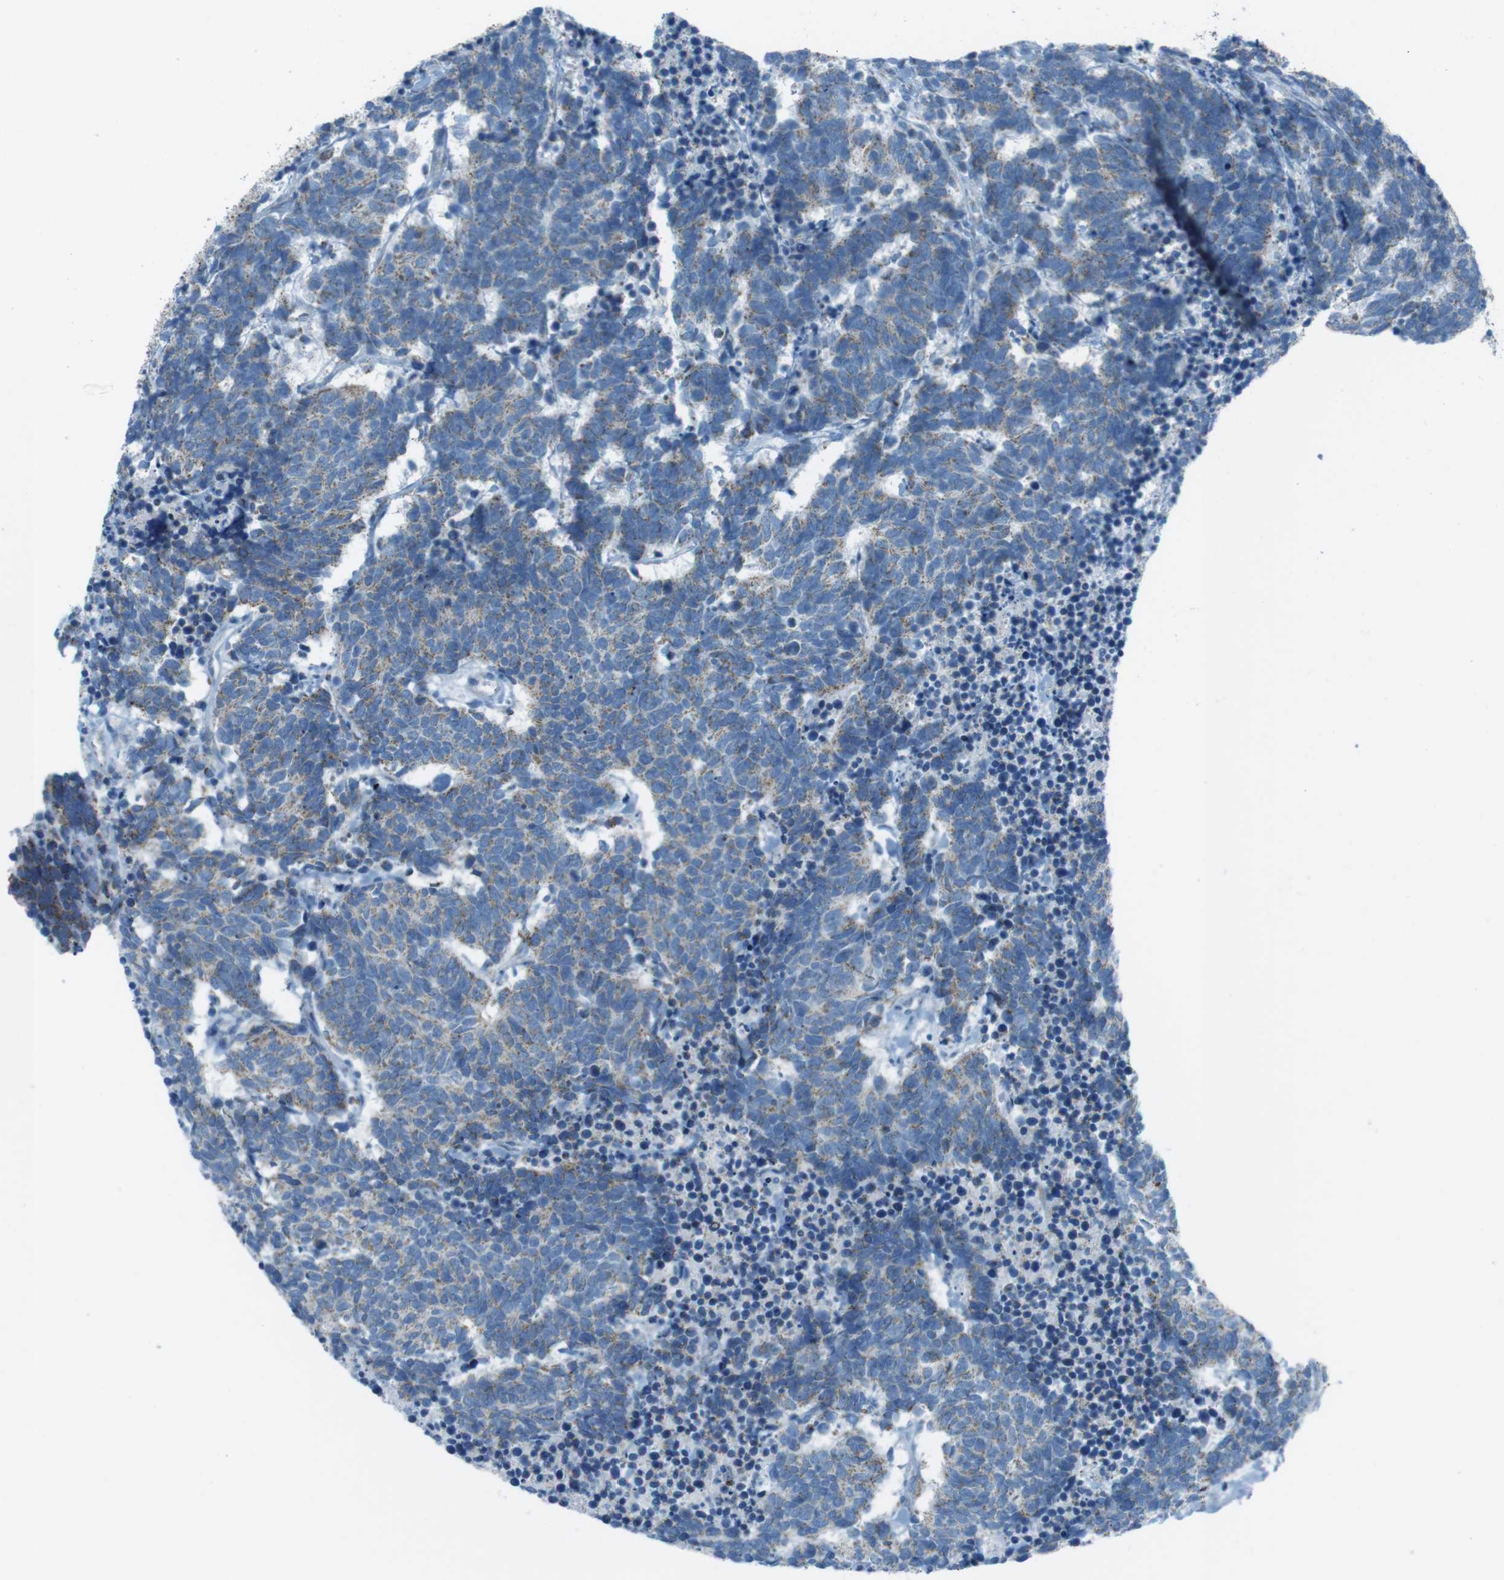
{"staining": {"intensity": "weak", "quantity": "<25%", "location": "cytoplasmic/membranous"}, "tissue": "carcinoid", "cell_type": "Tumor cells", "image_type": "cancer", "snomed": [{"axis": "morphology", "description": "Carcinoma, NOS"}, {"axis": "morphology", "description": "Carcinoid, malignant, NOS"}, {"axis": "topography", "description": "Urinary bladder"}], "caption": "Image shows no protein expression in tumor cells of carcinoma tissue.", "gene": "DNAJA3", "patient": {"sex": "male", "age": 57}}